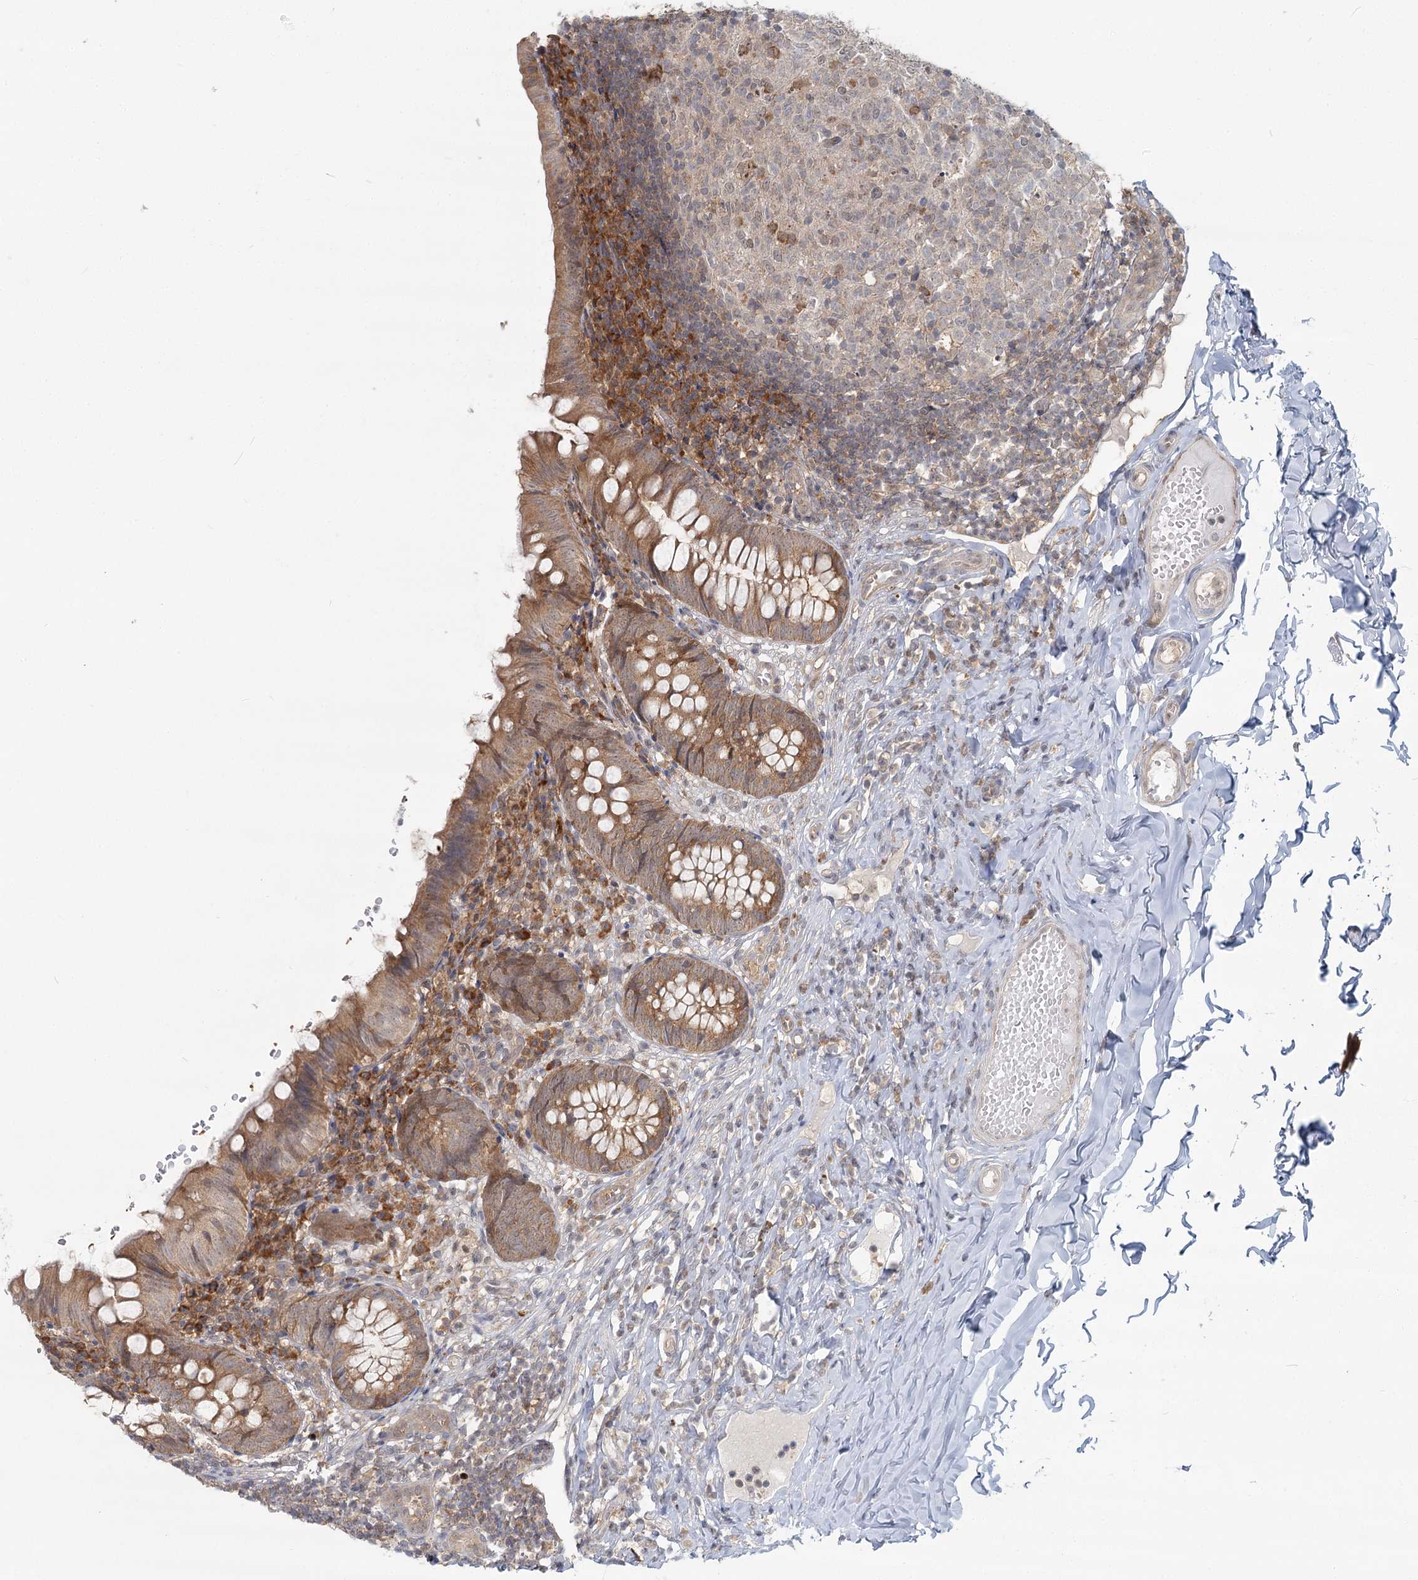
{"staining": {"intensity": "moderate", "quantity": ">75%", "location": "cytoplasmic/membranous"}, "tissue": "appendix", "cell_type": "Glandular cells", "image_type": "normal", "snomed": [{"axis": "morphology", "description": "Normal tissue, NOS"}, {"axis": "topography", "description": "Appendix"}], "caption": "This is a histology image of IHC staining of benign appendix, which shows moderate staining in the cytoplasmic/membranous of glandular cells.", "gene": "THNSL1", "patient": {"sex": "male", "age": 8}}